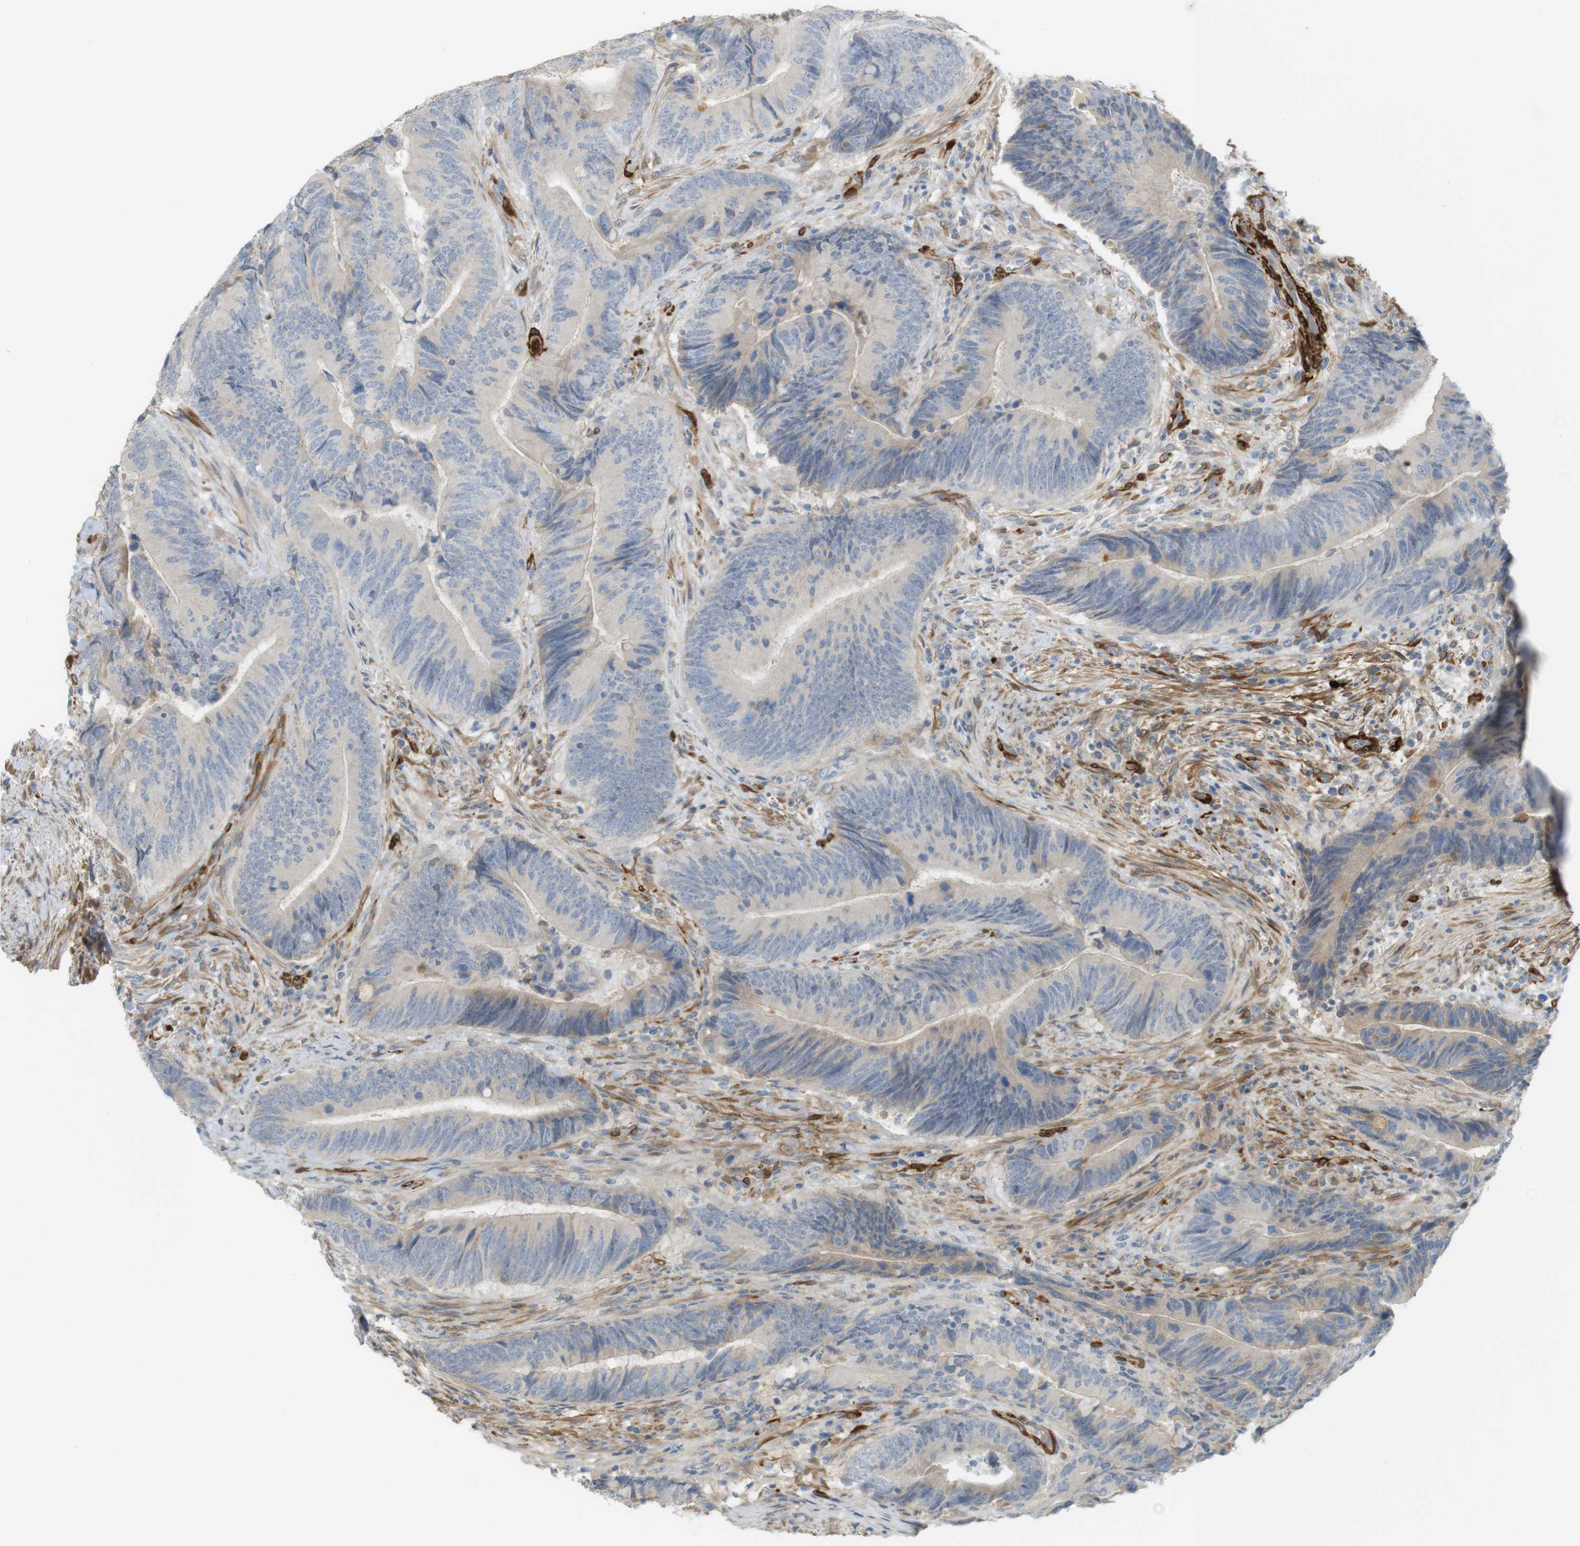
{"staining": {"intensity": "weak", "quantity": "<25%", "location": "cytoplasmic/membranous"}, "tissue": "colorectal cancer", "cell_type": "Tumor cells", "image_type": "cancer", "snomed": [{"axis": "morphology", "description": "Normal tissue, NOS"}, {"axis": "morphology", "description": "Adenocarcinoma, NOS"}, {"axis": "topography", "description": "Colon"}], "caption": "The photomicrograph reveals no staining of tumor cells in colorectal cancer.", "gene": "PDE3A", "patient": {"sex": "male", "age": 56}}